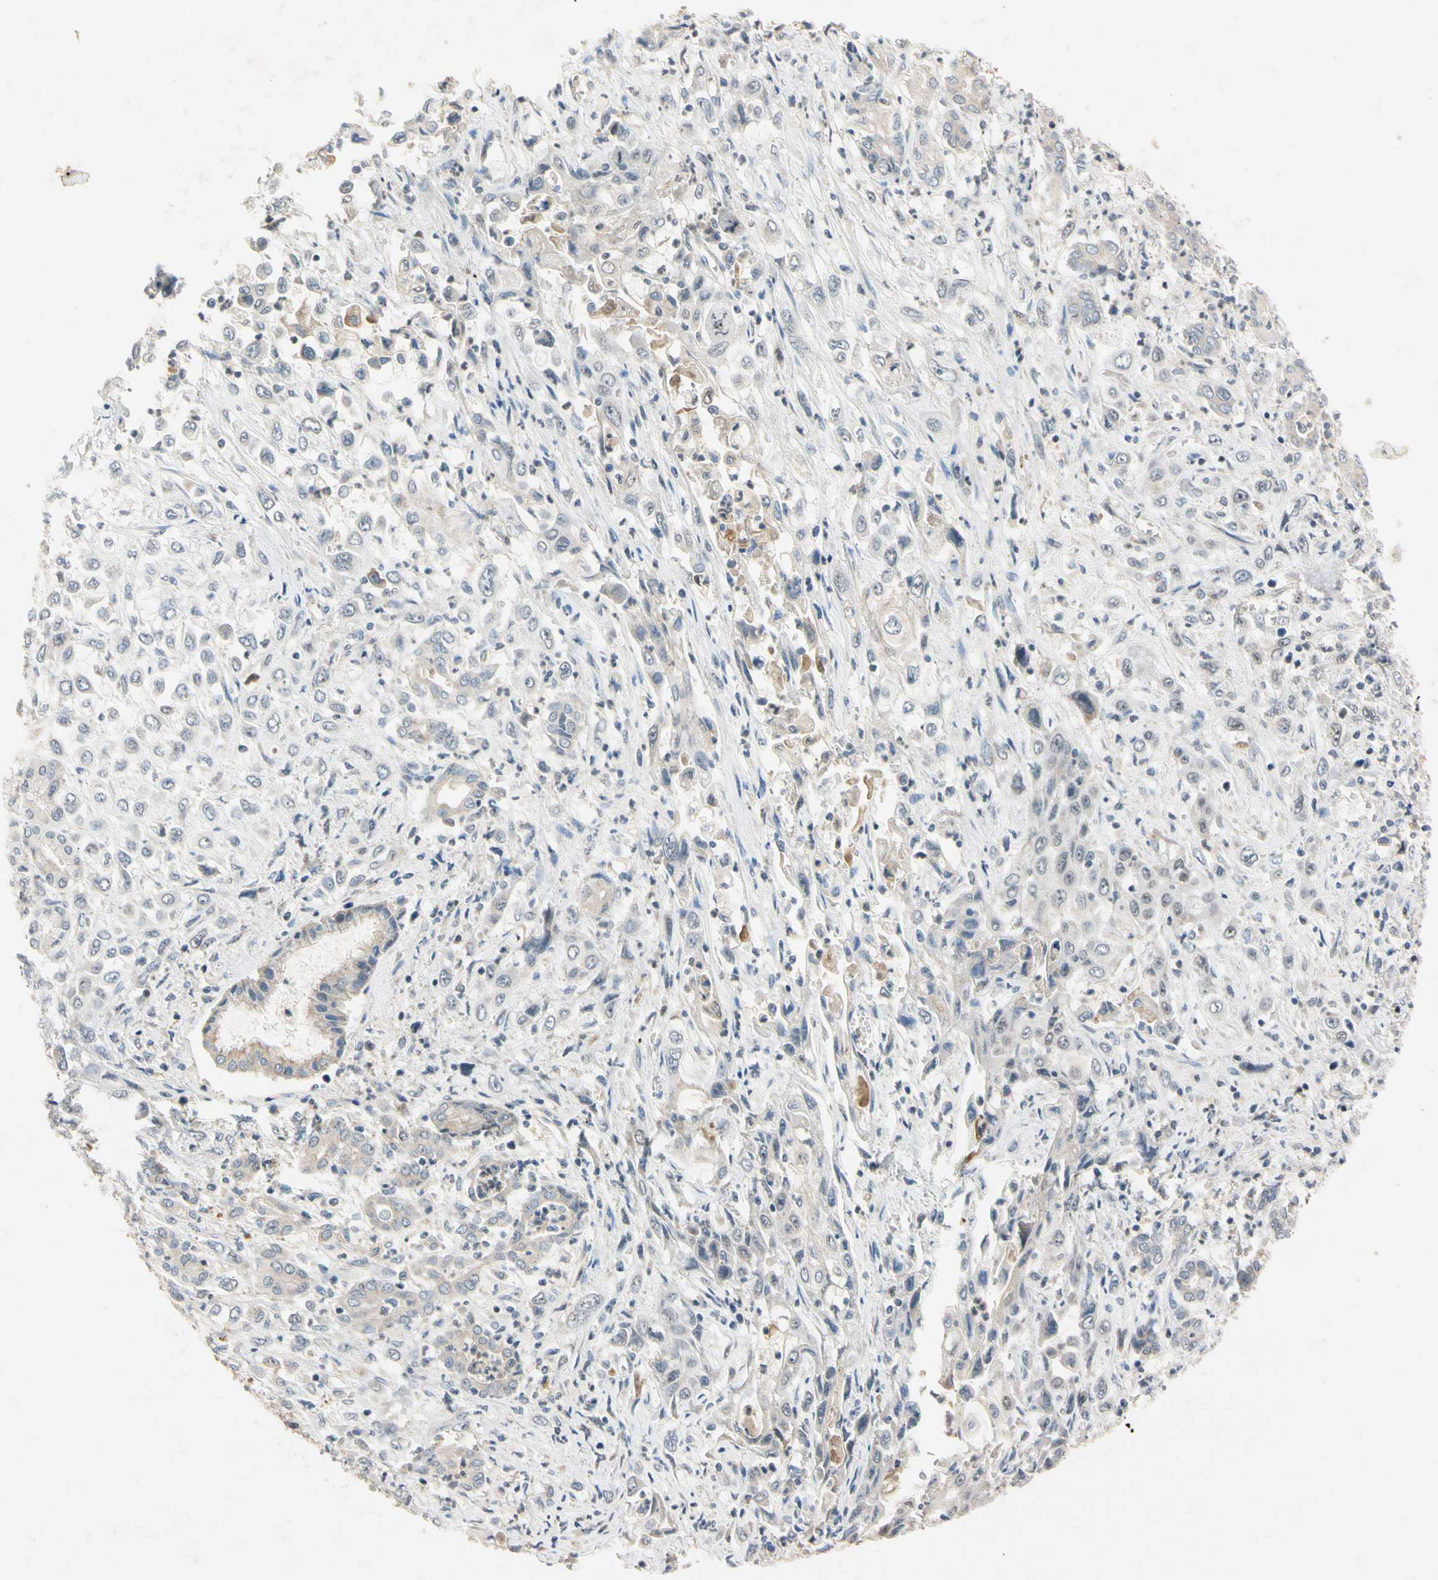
{"staining": {"intensity": "weak", "quantity": "25%-75%", "location": "cytoplasmic/membranous"}, "tissue": "pancreatic cancer", "cell_type": "Tumor cells", "image_type": "cancer", "snomed": [{"axis": "morphology", "description": "Adenocarcinoma, NOS"}, {"axis": "topography", "description": "Pancreas"}], "caption": "High-power microscopy captured an immunohistochemistry (IHC) micrograph of pancreatic adenocarcinoma, revealing weak cytoplasmic/membranous staining in about 25%-75% of tumor cells.", "gene": "RIOX2", "patient": {"sex": "male", "age": 70}}